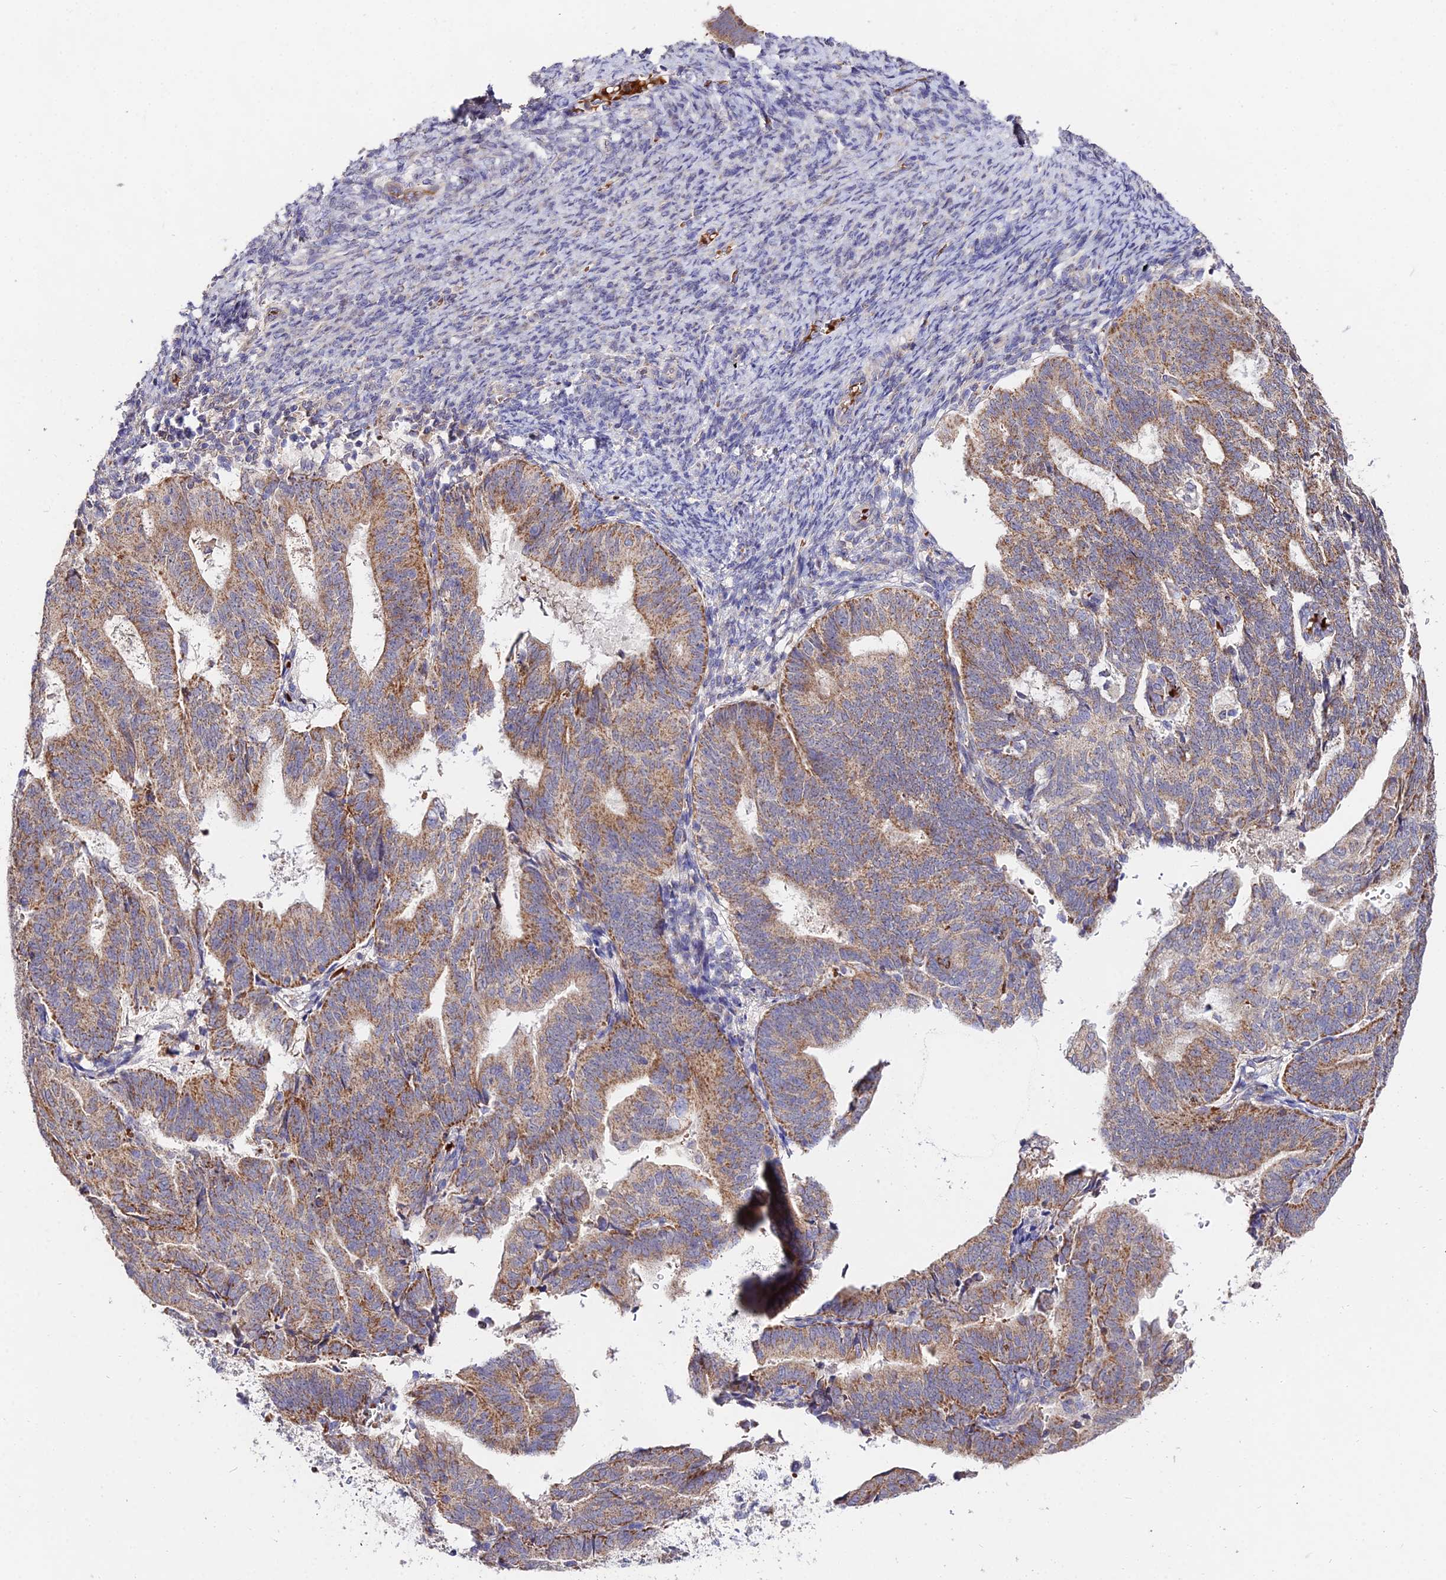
{"staining": {"intensity": "moderate", "quantity": ">75%", "location": "cytoplasmic/membranous"}, "tissue": "endometrial cancer", "cell_type": "Tumor cells", "image_type": "cancer", "snomed": [{"axis": "morphology", "description": "Adenocarcinoma, NOS"}, {"axis": "topography", "description": "Endometrium"}], "caption": "Adenocarcinoma (endometrial) stained with IHC exhibits moderate cytoplasmic/membranous expression in approximately >75% of tumor cells.", "gene": "WDR5B", "patient": {"sex": "female", "age": 70}}